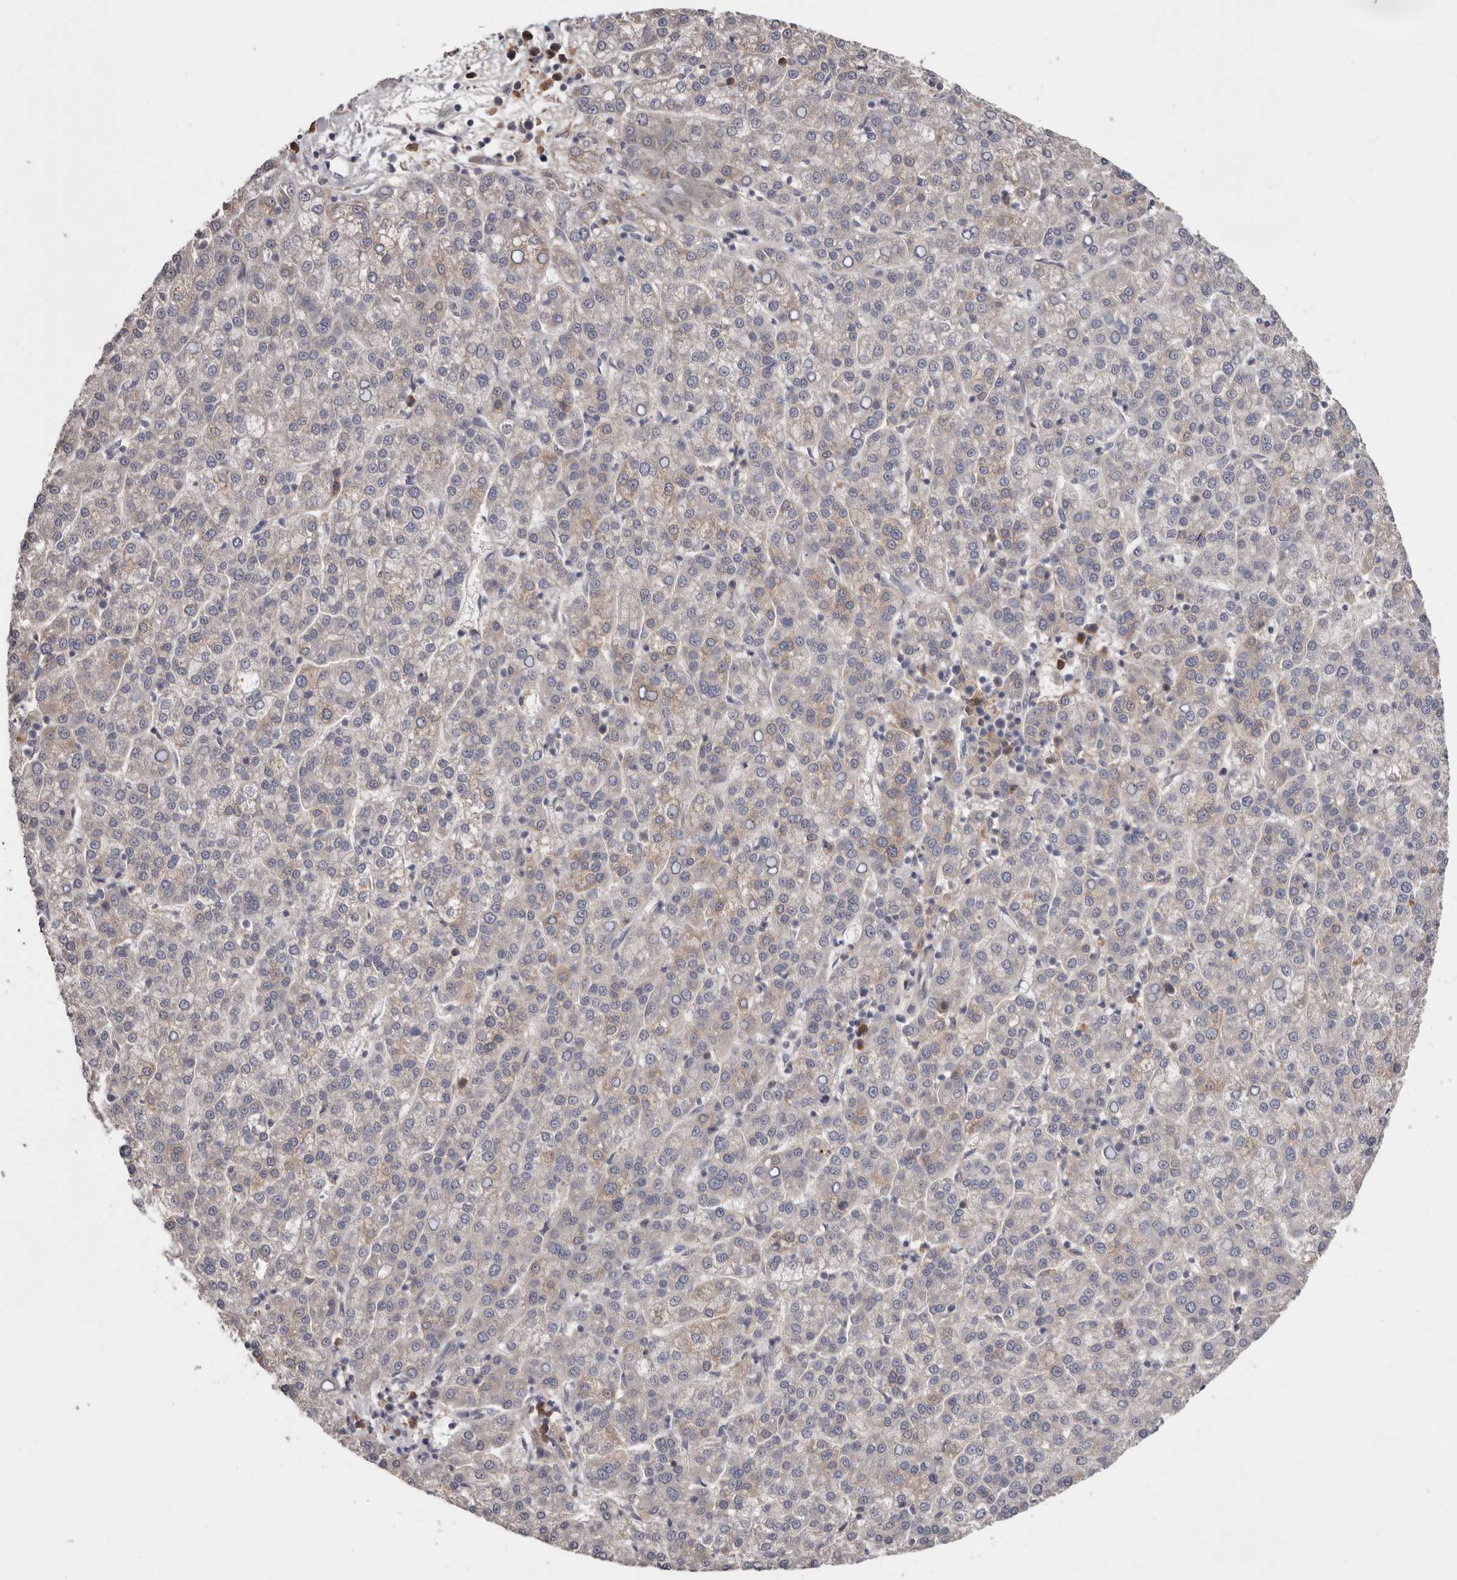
{"staining": {"intensity": "weak", "quantity": "<25%", "location": "cytoplasmic/membranous"}, "tissue": "liver cancer", "cell_type": "Tumor cells", "image_type": "cancer", "snomed": [{"axis": "morphology", "description": "Carcinoma, Hepatocellular, NOS"}, {"axis": "topography", "description": "Liver"}], "caption": "Immunohistochemical staining of hepatocellular carcinoma (liver) exhibits no significant positivity in tumor cells.", "gene": "NMUR1", "patient": {"sex": "female", "age": 58}}